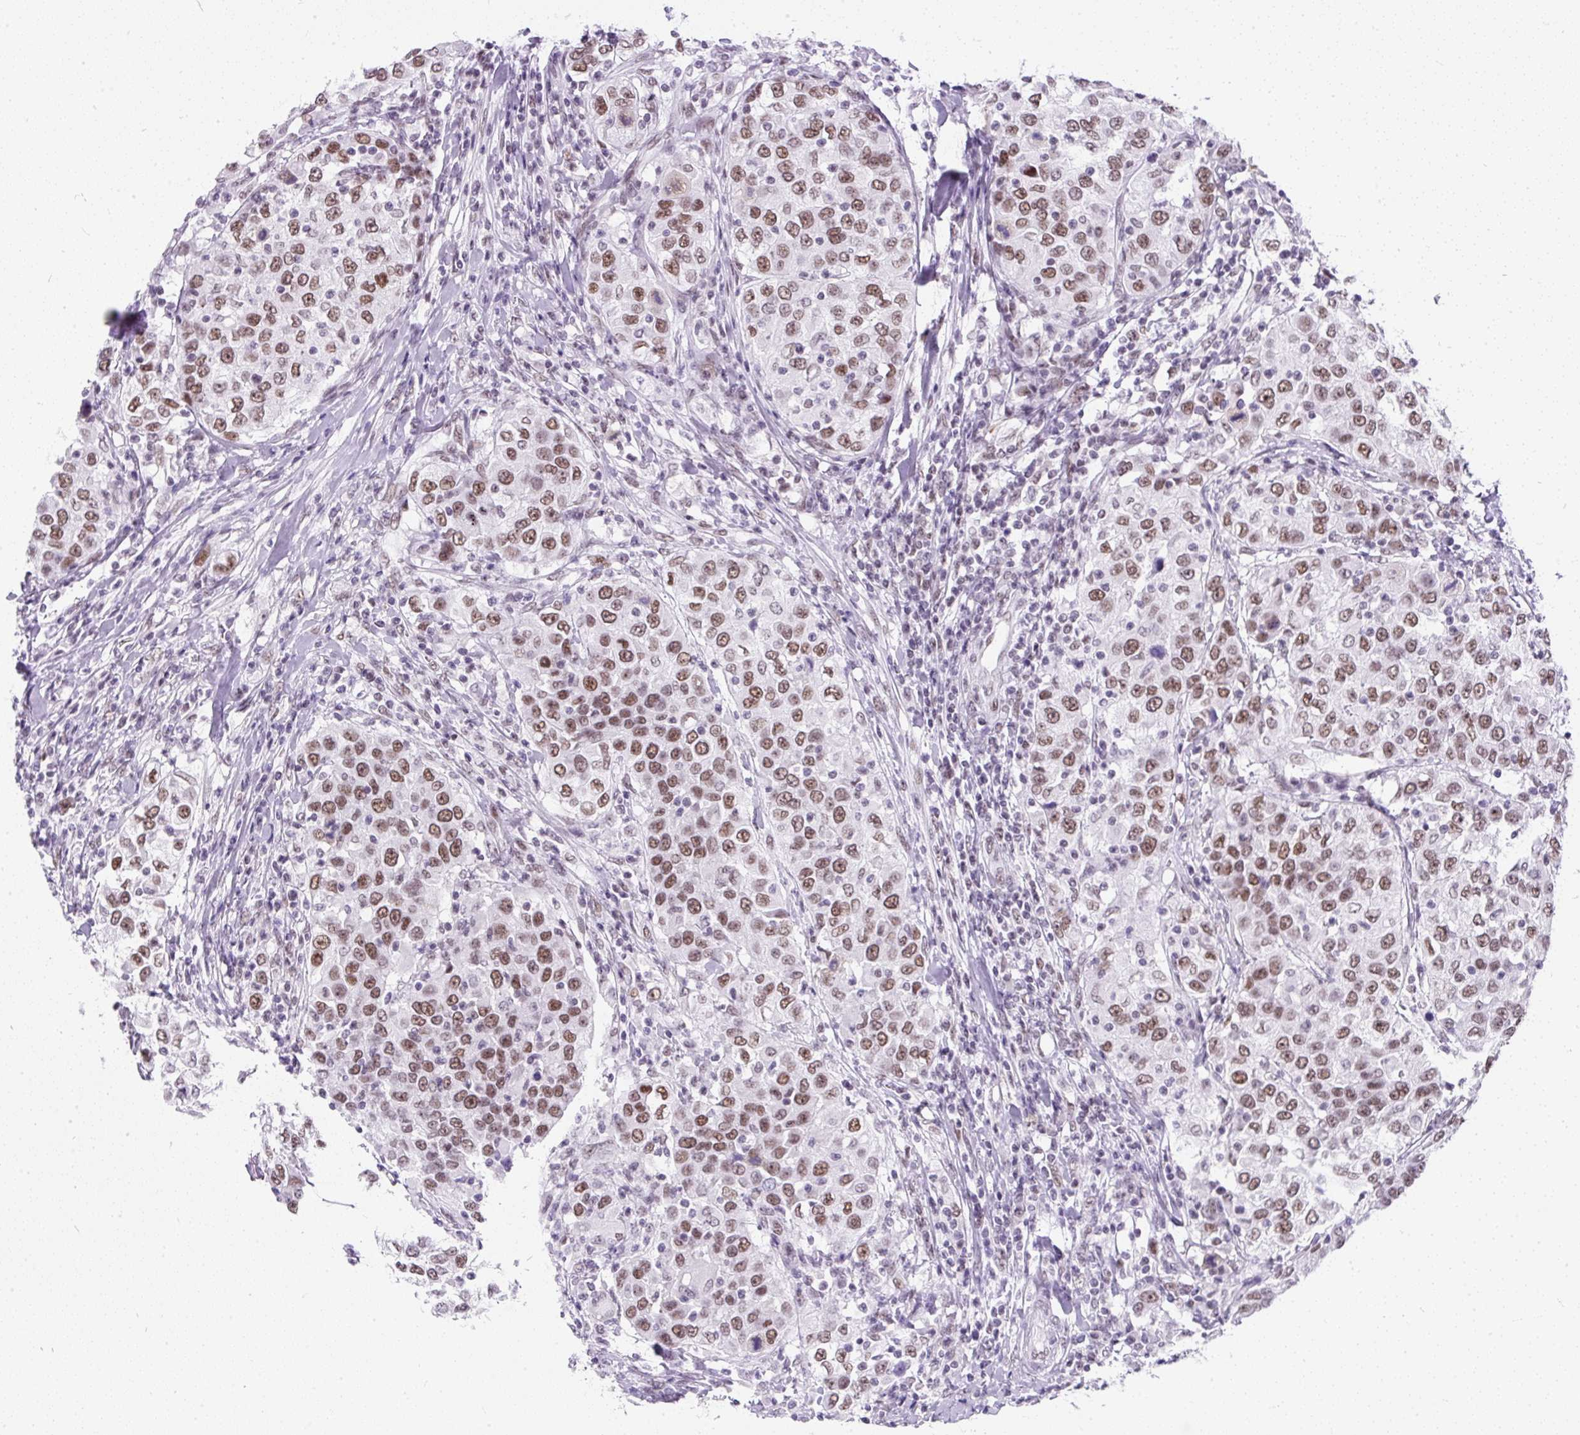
{"staining": {"intensity": "moderate", "quantity": ">75%", "location": "nuclear"}, "tissue": "urothelial cancer", "cell_type": "Tumor cells", "image_type": "cancer", "snomed": [{"axis": "morphology", "description": "Urothelial carcinoma, High grade"}, {"axis": "topography", "description": "Urinary bladder"}], "caption": "Protein staining by immunohistochemistry (IHC) shows moderate nuclear staining in approximately >75% of tumor cells in urothelial cancer. (DAB (3,3'-diaminobenzidine) IHC with brightfield microscopy, high magnification).", "gene": "PLCXD2", "patient": {"sex": "female", "age": 80}}